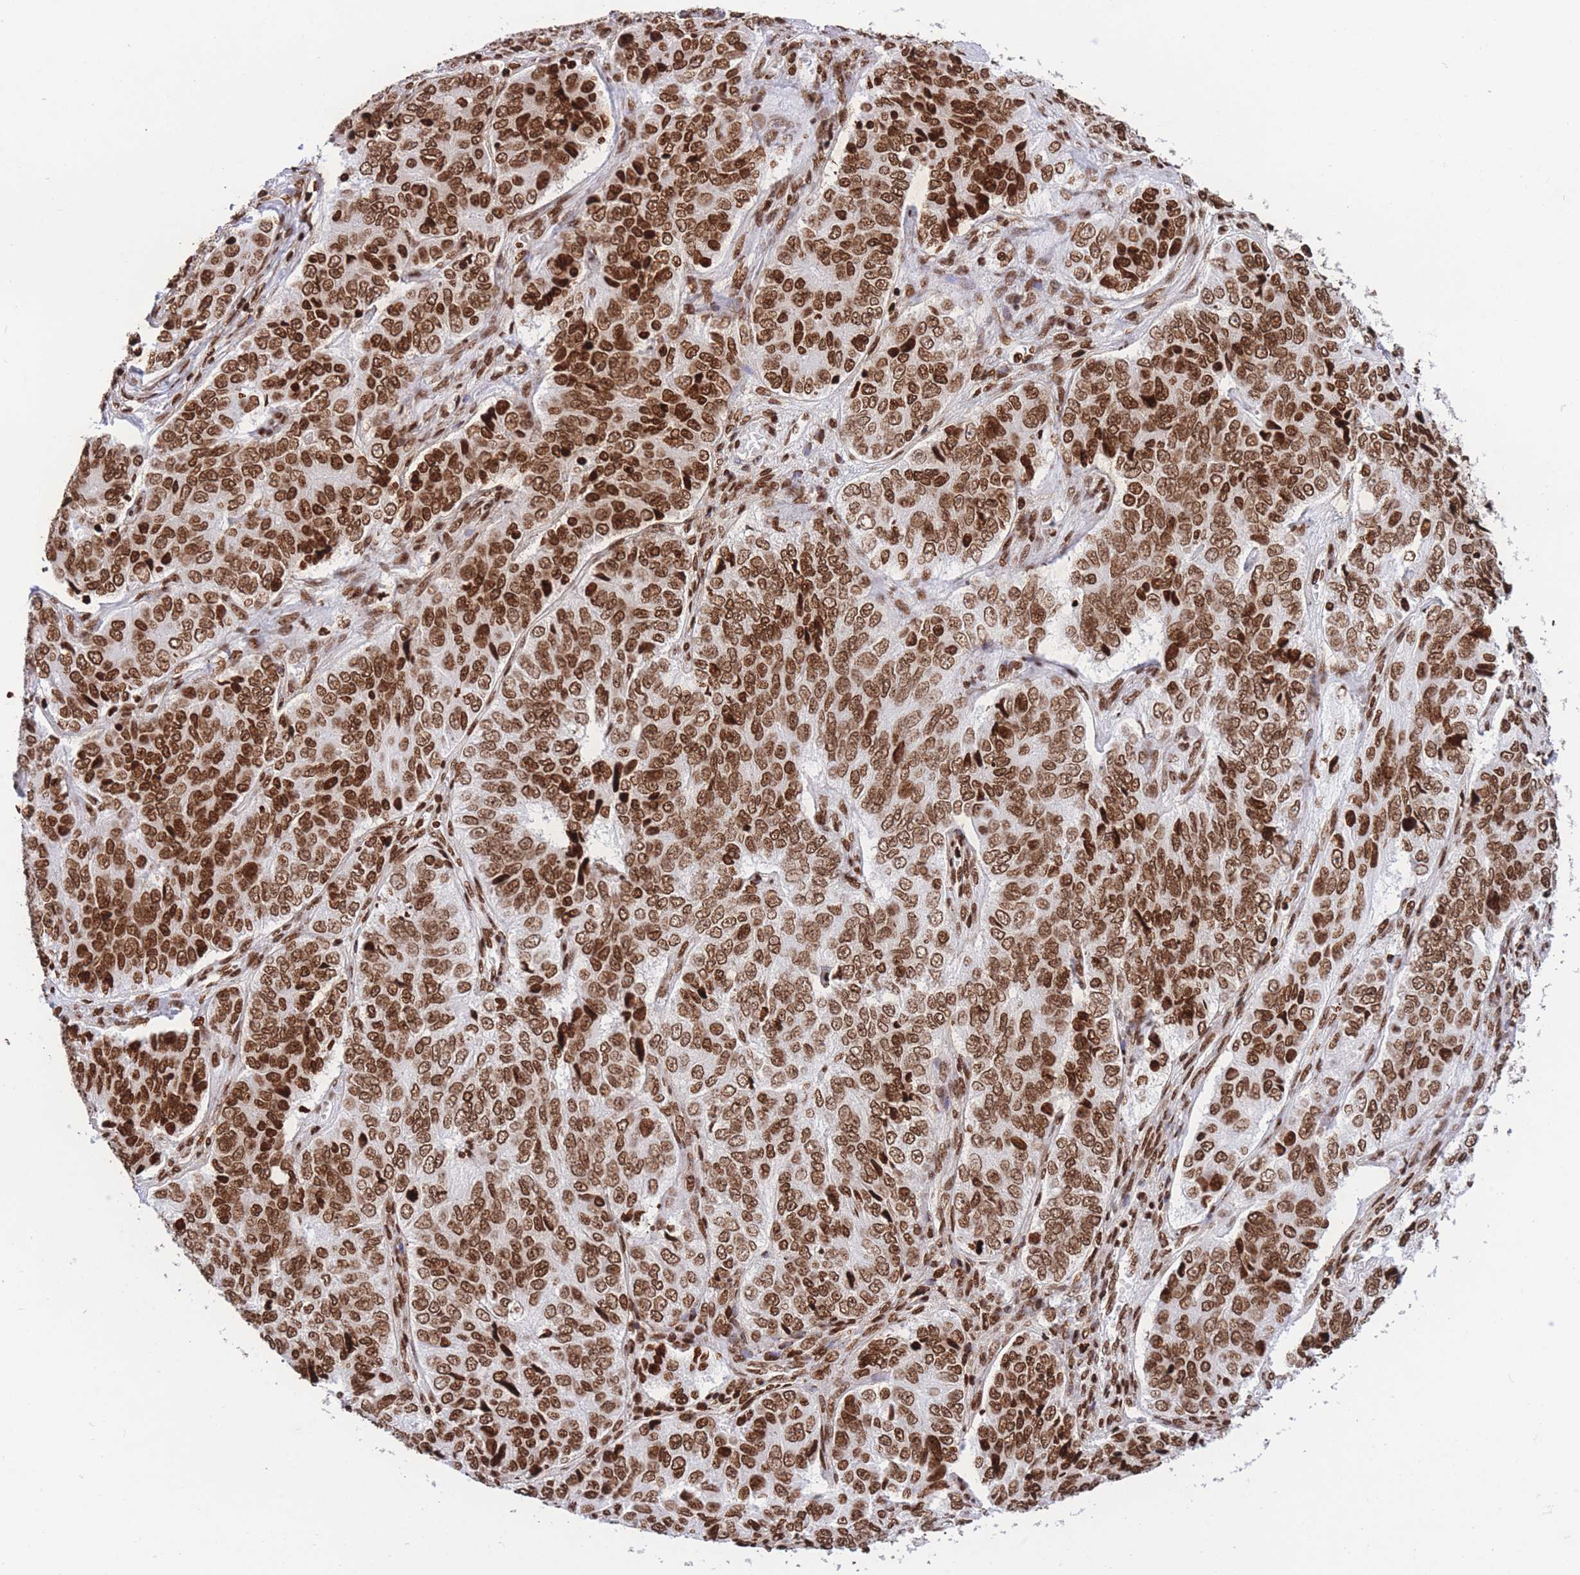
{"staining": {"intensity": "strong", "quantity": ">75%", "location": "nuclear"}, "tissue": "ovarian cancer", "cell_type": "Tumor cells", "image_type": "cancer", "snomed": [{"axis": "morphology", "description": "Carcinoma, endometroid"}, {"axis": "topography", "description": "Ovary"}], "caption": "Brown immunohistochemical staining in human endometroid carcinoma (ovarian) exhibits strong nuclear expression in approximately >75% of tumor cells. The staining was performed using DAB (3,3'-diaminobenzidine) to visualize the protein expression in brown, while the nuclei were stained in blue with hematoxylin (Magnification: 20x).", "gene": "H2BC11", "patient": {"sex": "female", "age": 51}}